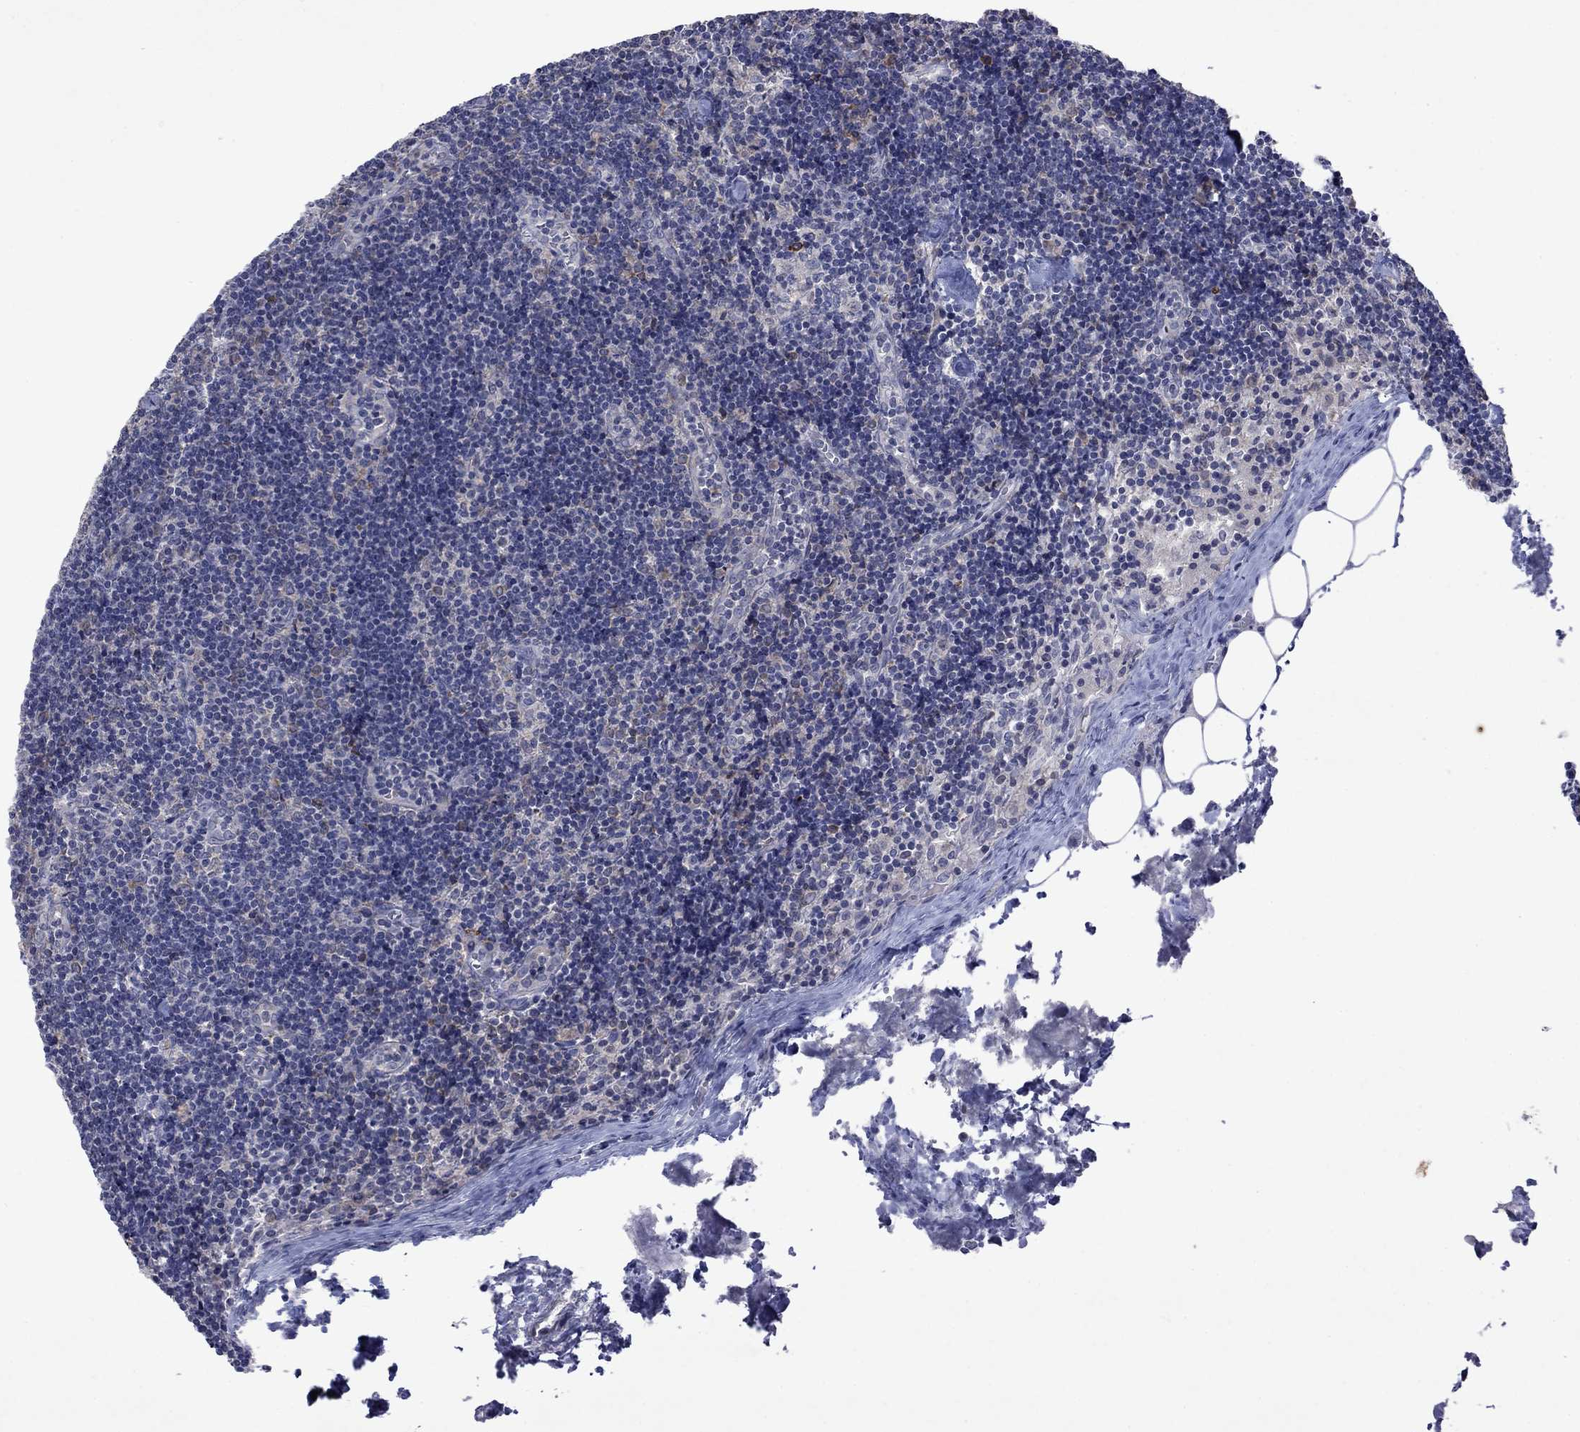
{"staining": {"intensity": "moderate", "quantity": "<25%", "location": "cytoplasmic/membranous"}, "tissue": "lymph node", "cell_type": "Non-germinal center cells", "image_type": "normal", "snomed": [{"axis": "morphology", "description": "Normal tissue, NOS"}, {"axis": "topography", "description": "Lymph node"}], "caption": "Non-germinal center cells show low levels of moderate cytoplasmic/membranous positivity in about <25% of cells in normal human lymph node.", "gene": "TMEM97", "patient": {"sex": "female", "age": 51}}